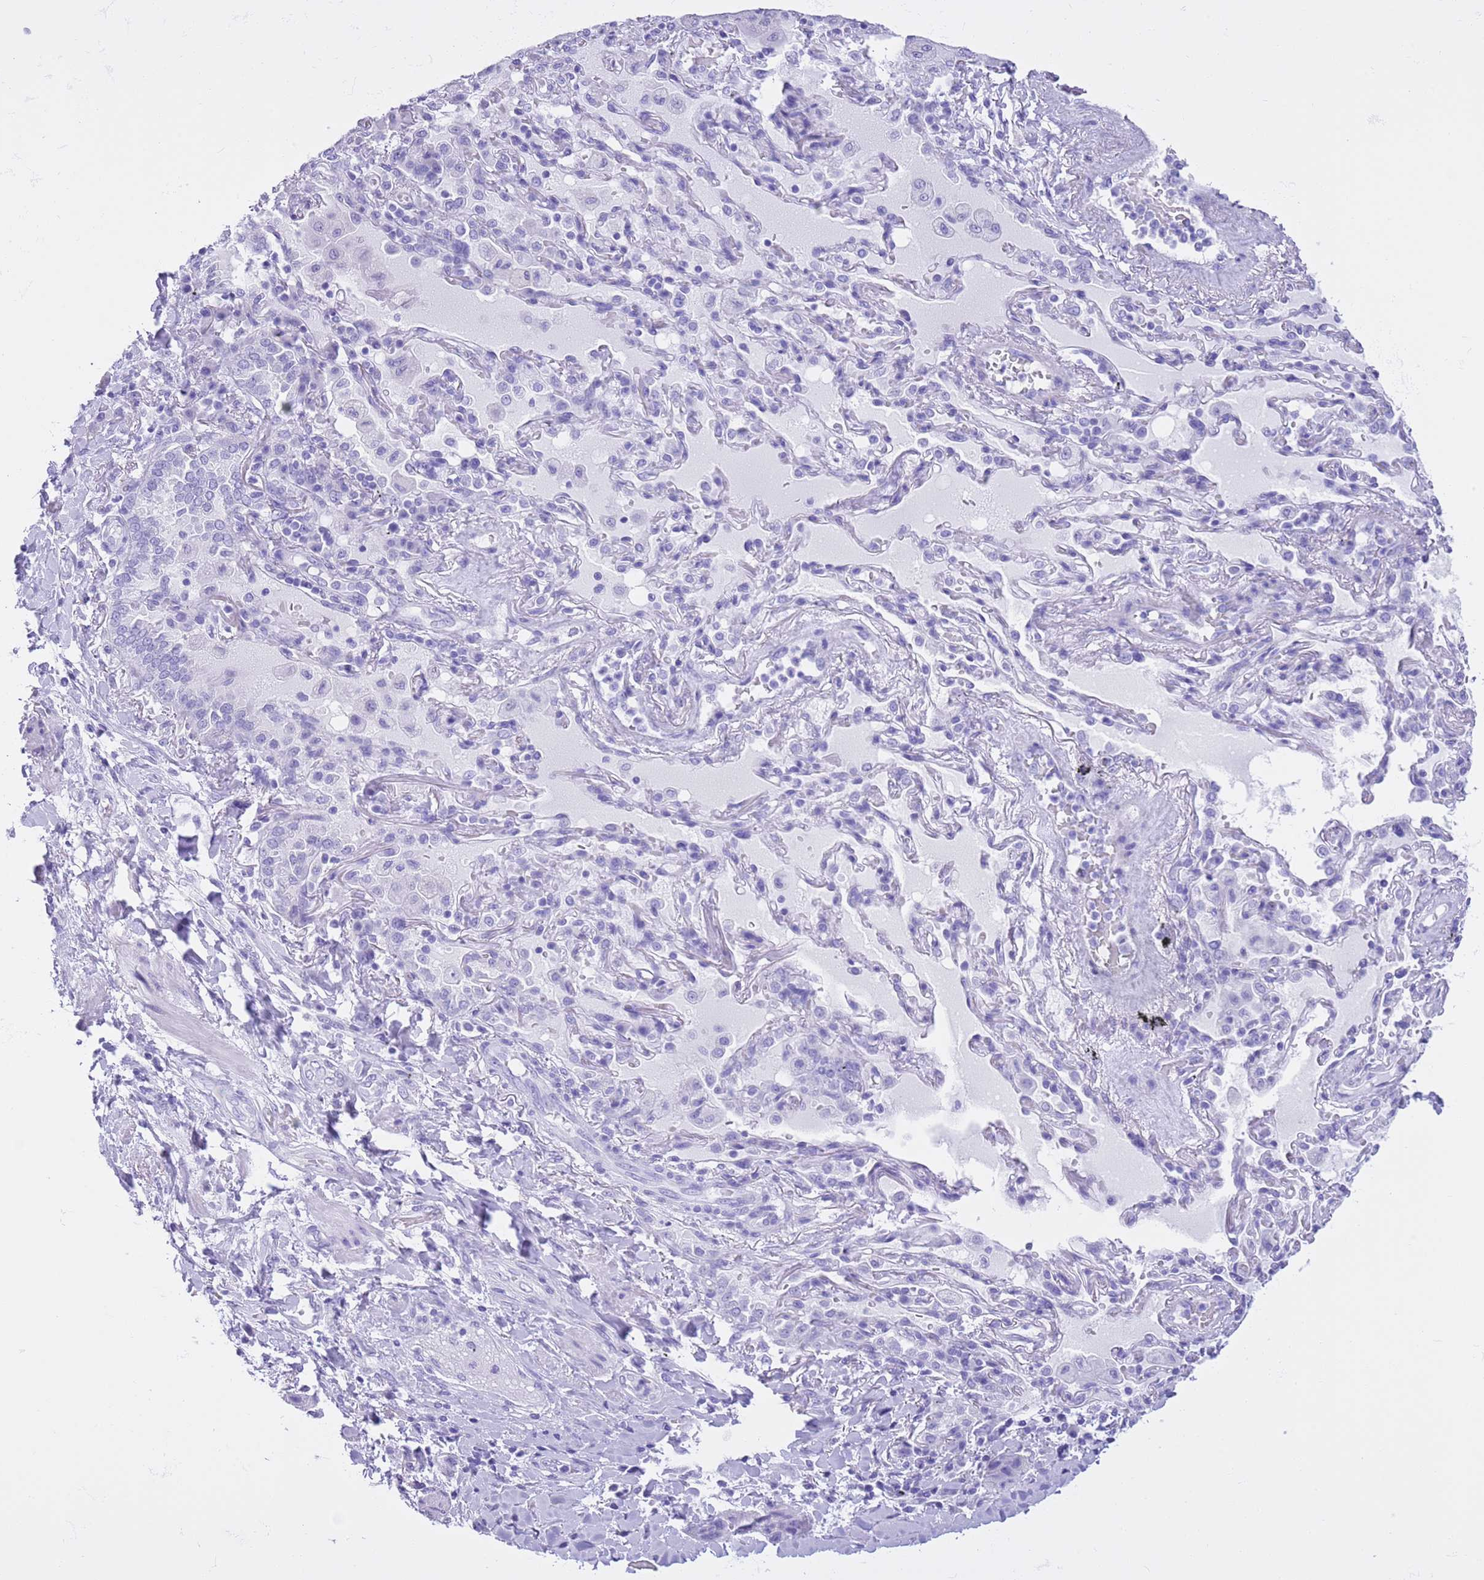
{"staining": {"intensity": "negative", "quantity": "none", "location": "none"}, "tissue": "lung cancer", "cell_type": "Tumor cells", "image_type": "cancer", "snomed": [{"axis": "morphology", "description": "Squamous cell carcinoma, NOS"}, {"axis": "topography", "description": "Lung"}], "caption": "IHC micrograph of lung squamous cell carcinoma stained for a protein (brown), which reveals no positivity in tumor cells.", "gene": "TMEM185B", "patient": {"sex": "female", "age": 70}}